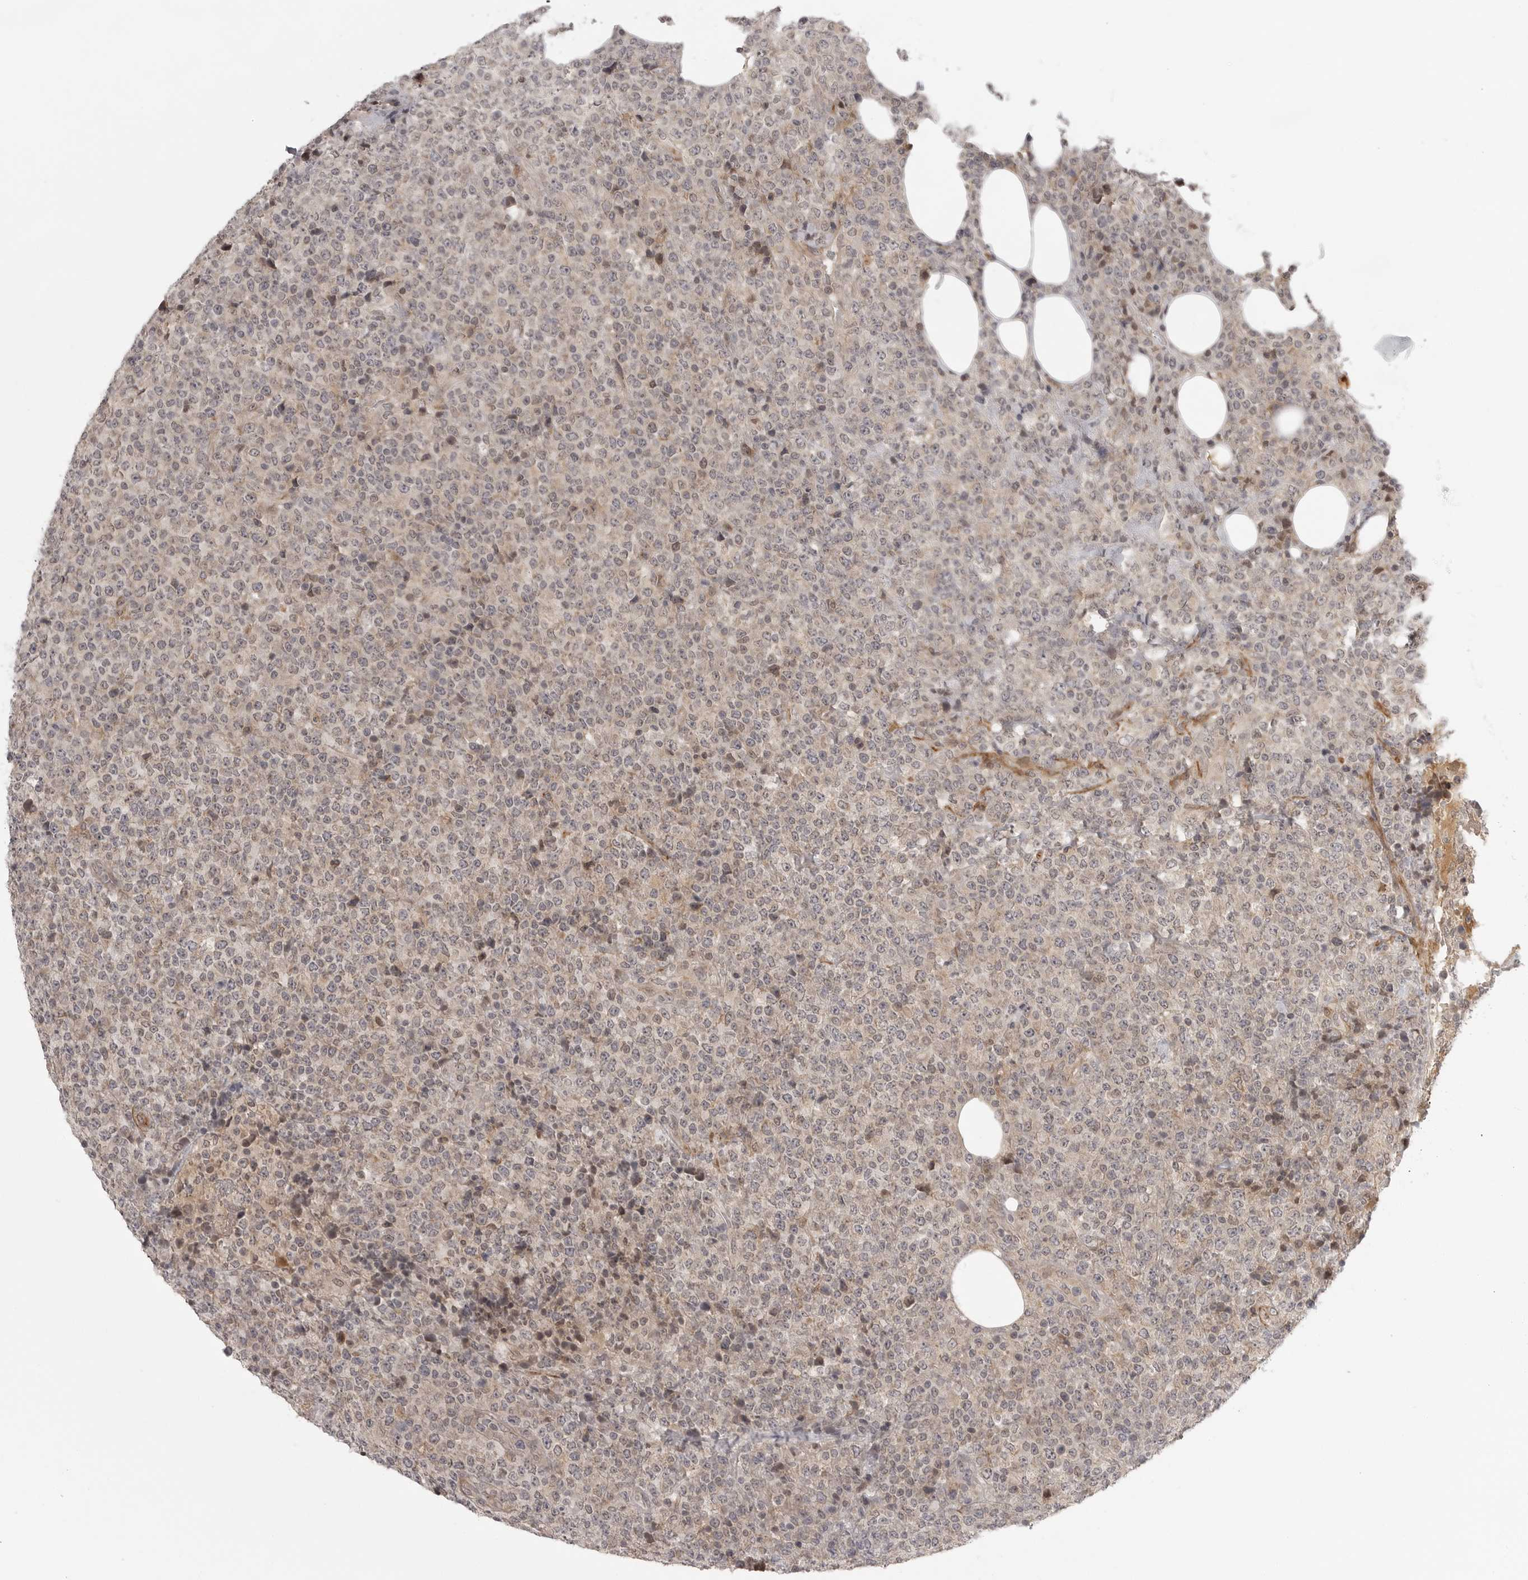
{"staining": {"intensity": "negative", "quantity": "none", "location": "none"}, "tissue": "lymphoma", "cell_type": "Tumor cells", "image_type": "cancer", "snomed": [{"axis": "morphology", "description": "Malignant lymphoma, non-Hodgkin's type, High grade"}, {"axis": "topography", "description": "Lymph node"}], "caption": "This is an immunohistochemistry histopathology image of human lymphoma. There is no positivity in tumor cells.", "gene": "TUT4", "patient": {"sex": "male", "age": 13}}